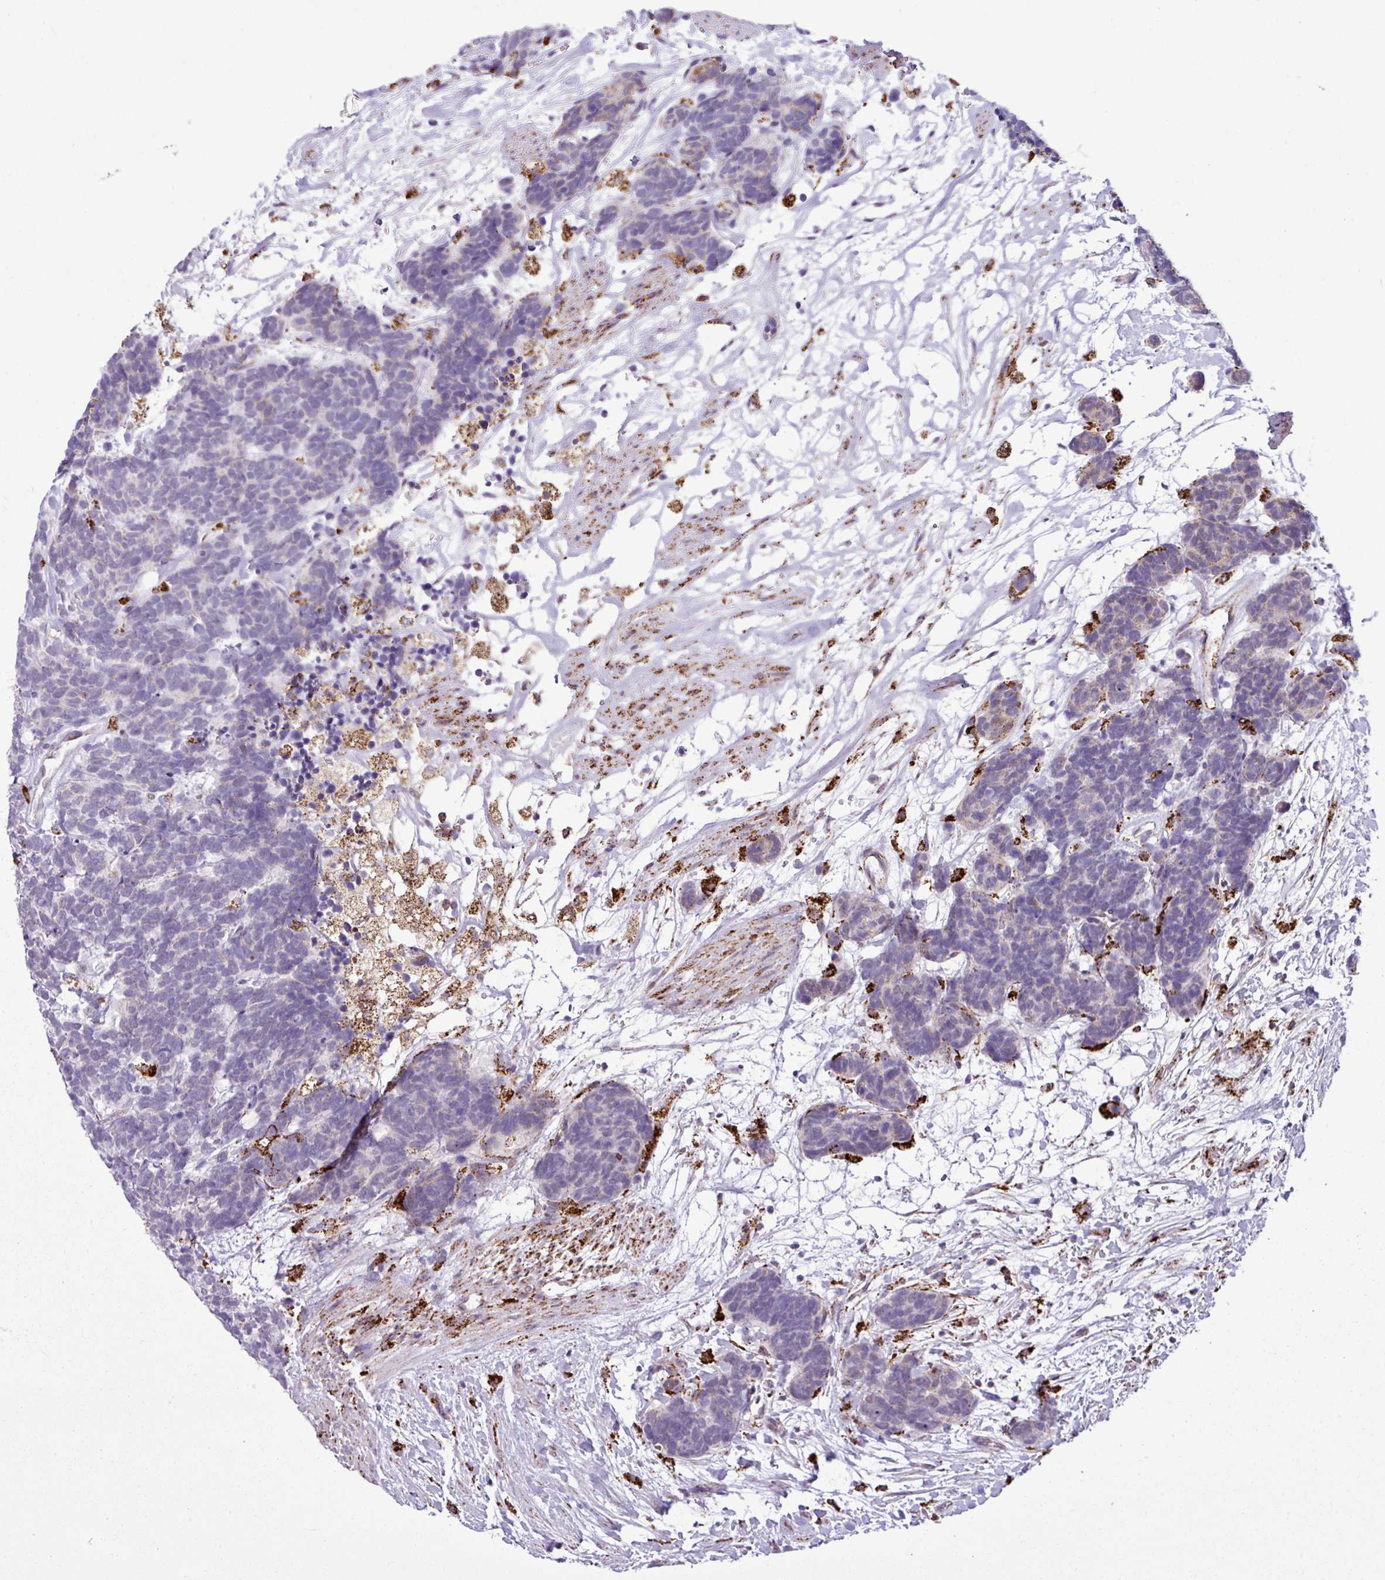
{"staining": {"intensity": "negative", "quantity": "none", "location": "none"}, "tissue": "carcinoid", "cell_type": "Tumor cells", "image_type": "cancer", "snomed": [{"axis": "morphology", "description": "Carcinoma, NOS"}, {"axis": "morphology", "description": "Carcinoid, malignant, NOS"}, {"axis": "topography", "description": "Prostate"}], "caption": "Immunohistochemical staining of human carcinoid displays no significant positivity in tumor cells.", "gene": "SGPP1", "patient": {"sex": "male", "age": 57}}